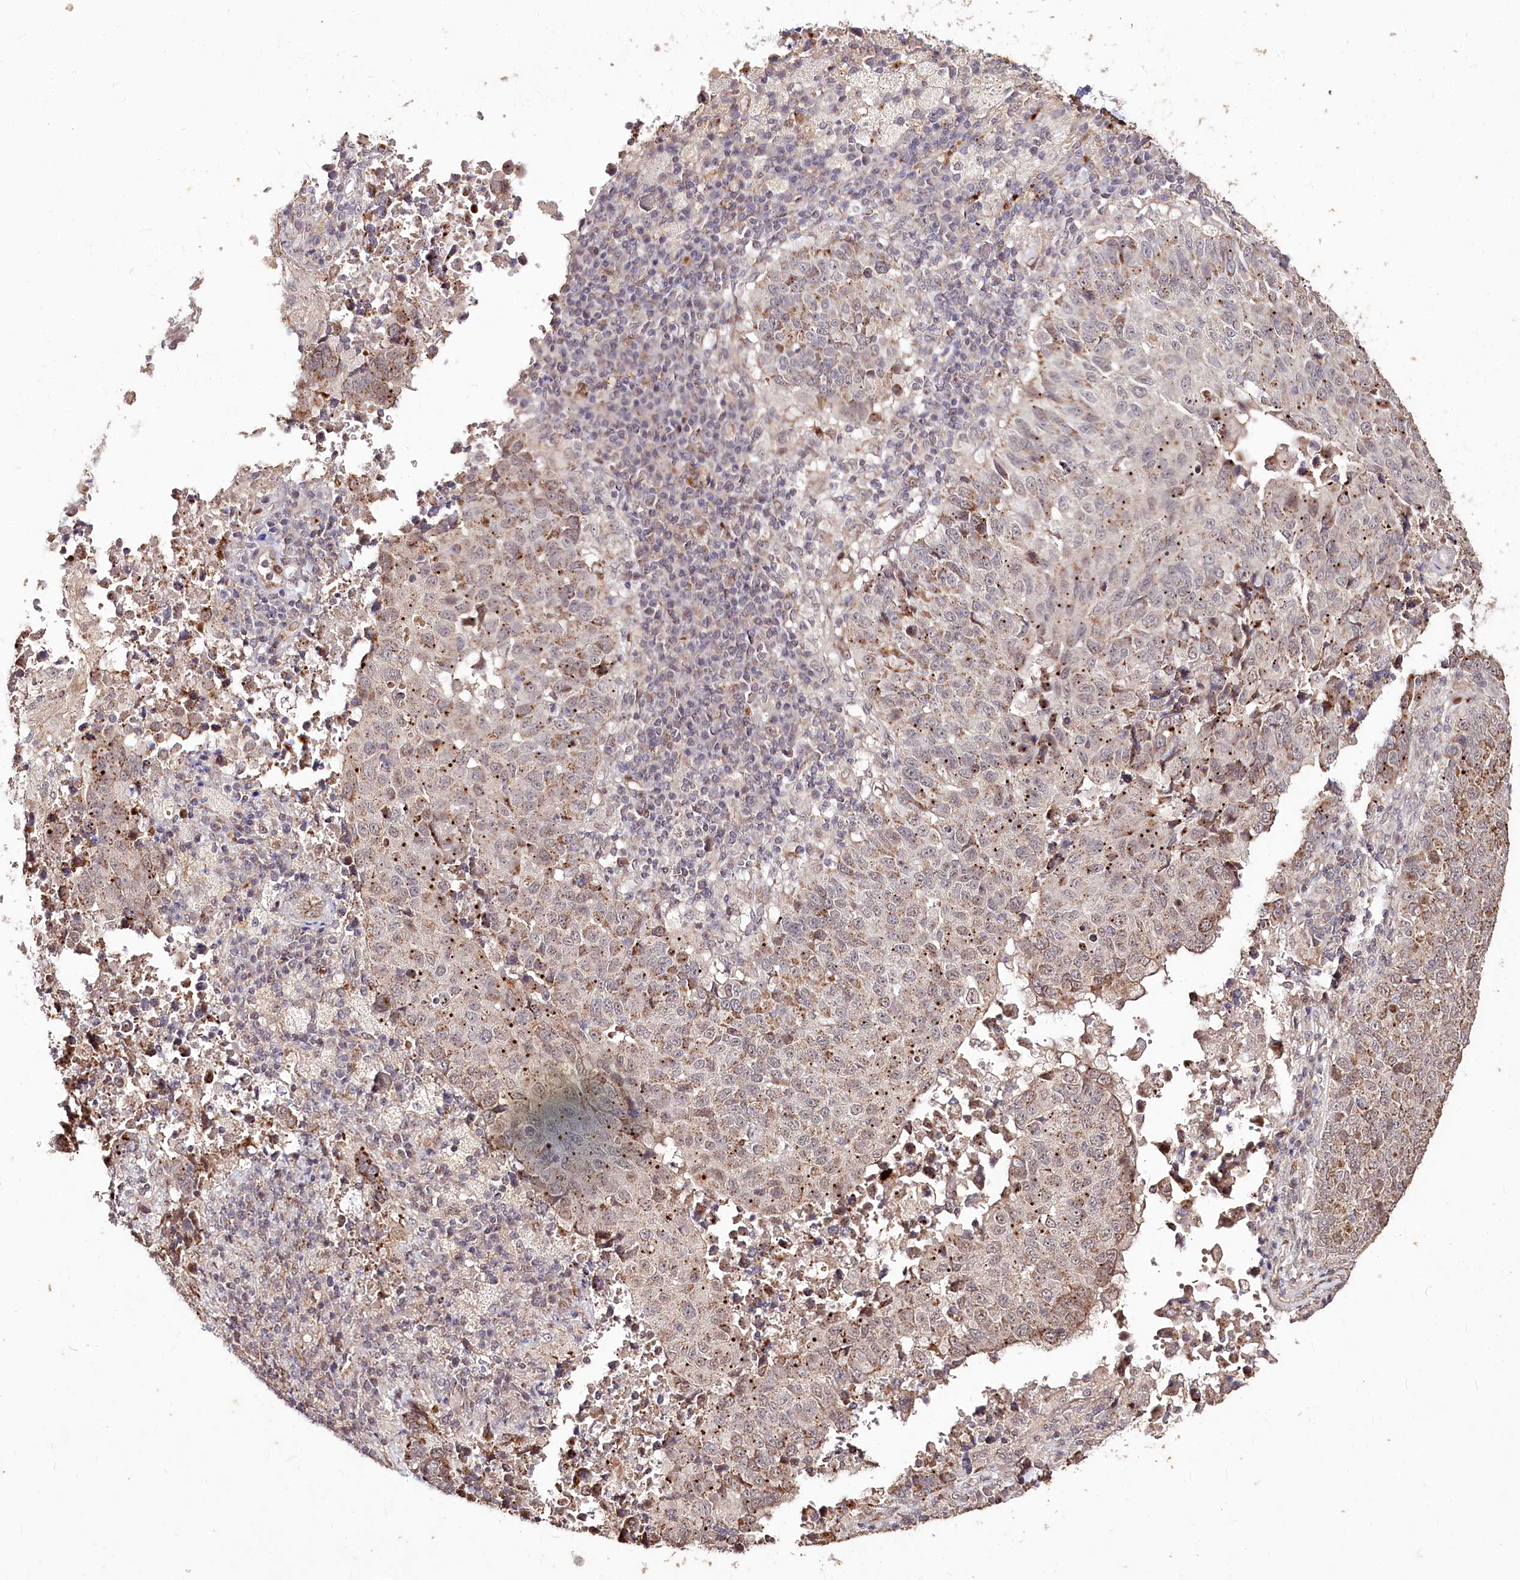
{"staining": {"intensity": "moderate", "quantity": ">75%", "location": "cytoplasmic/membranous"}, "tissue": "lung cancer", "cell_type": "Tumor cells", "image_type": "cancer", "snomed": [{"axis": "morphology", "description": "Squamous cell carcinoma, NOS"}, {"axis": "topography", "description": "Lung"}], "caption": "IHC image of neoplastic tissue: lung cancer stained using IHC reveals medium levels of moderate protein expression localized specifically in the cytoplasmic/membranous of tumor cells, appearing as a cytoplasmic/membranous brown color.", "gene": "CARD19", "patient": {"sex": "male", "age": 73}}